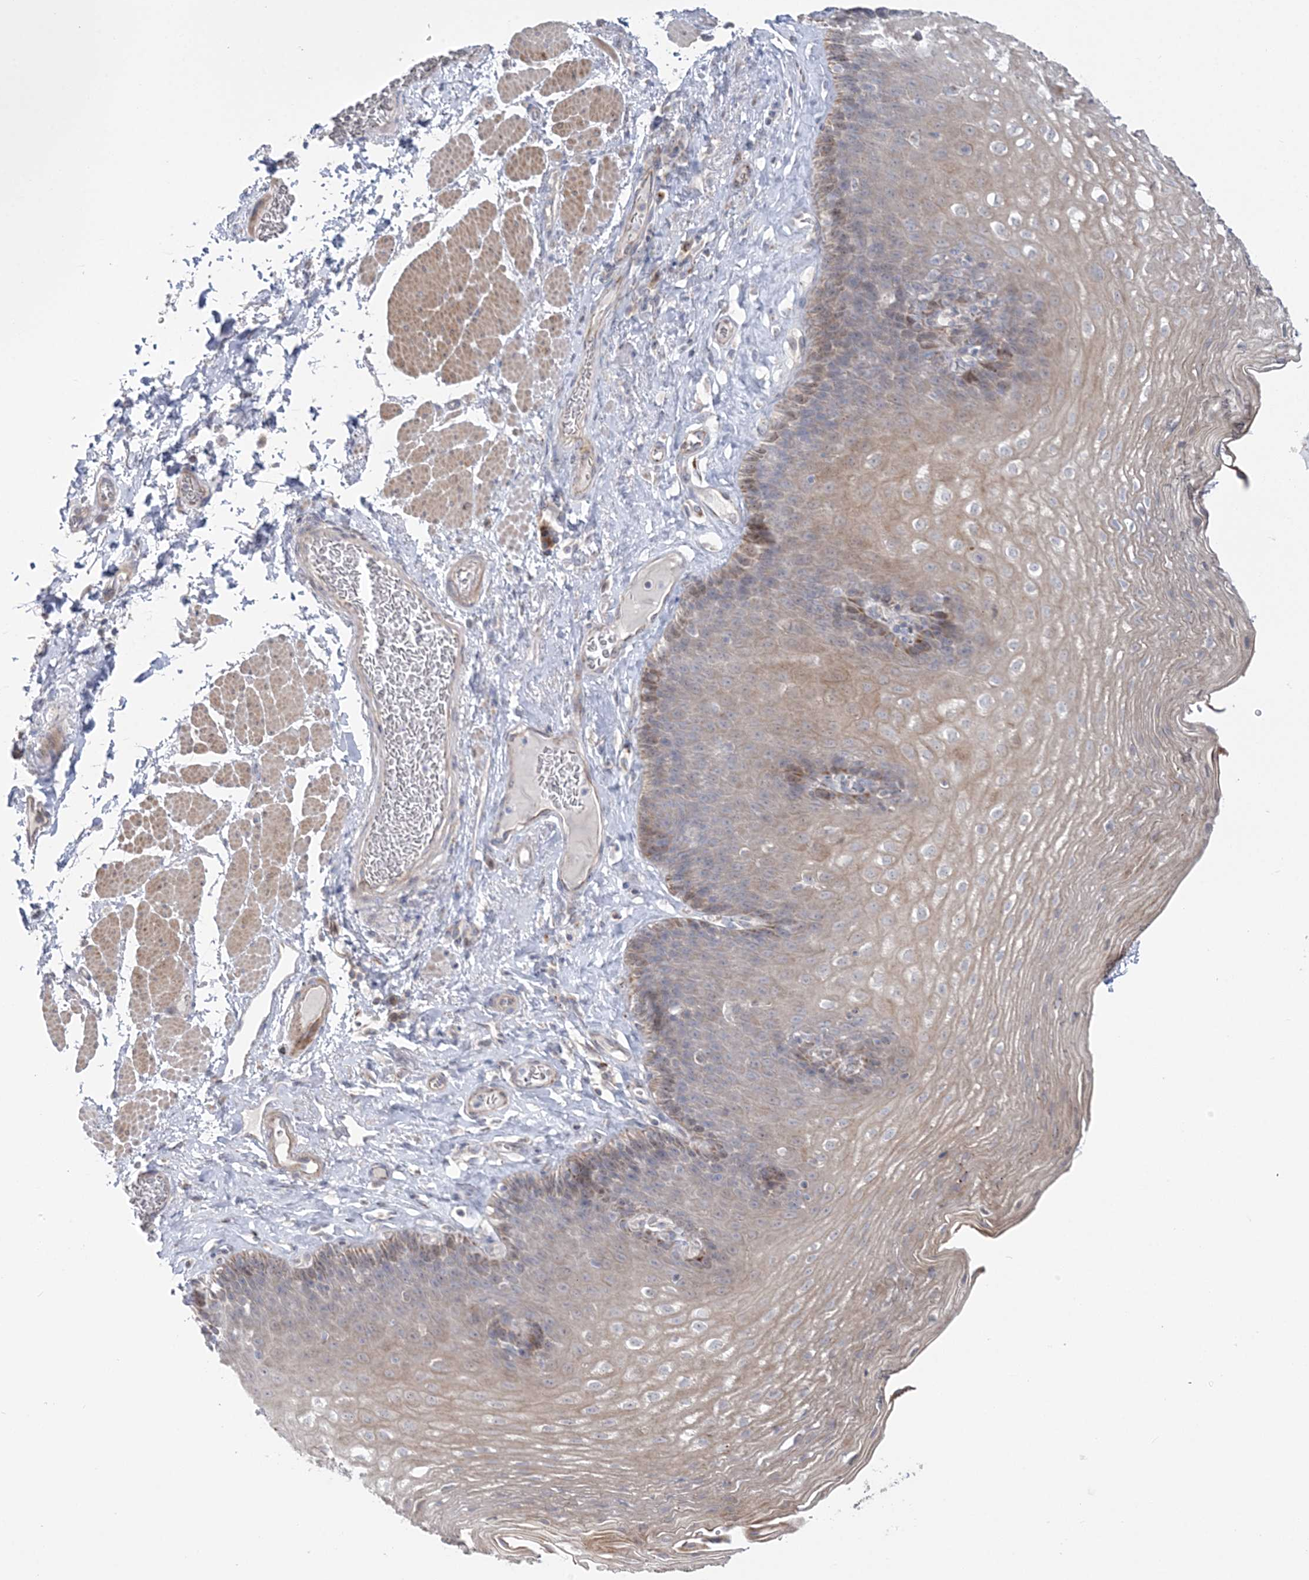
{"staining": {"intensity": "moderate", "quantity": "25%-75%", "location": "cytoplasmic/membranous,nuclear"}, "tissue": "esophagus", "cell_type": "Squamous epithelial cells", "image_type": "normal", "snomed": [{"axis": "morphology", "description": "Normal tissue, NOS"}, {"axis": "topography", "description": "Esophagus"}], "caption": "Normal esophagus displays moderate cytoplasmic/membranous,nuclear expression in about 25%-75% of squamous epithelial cells The staining was performed using DAB (3,3'-diaminobenzidine), with brown indicating positive protein expression. Nuclei are stained blue with hematoxylin..", "gene": "MMADHC", "patient": {"sex": "female", "age": 66}}